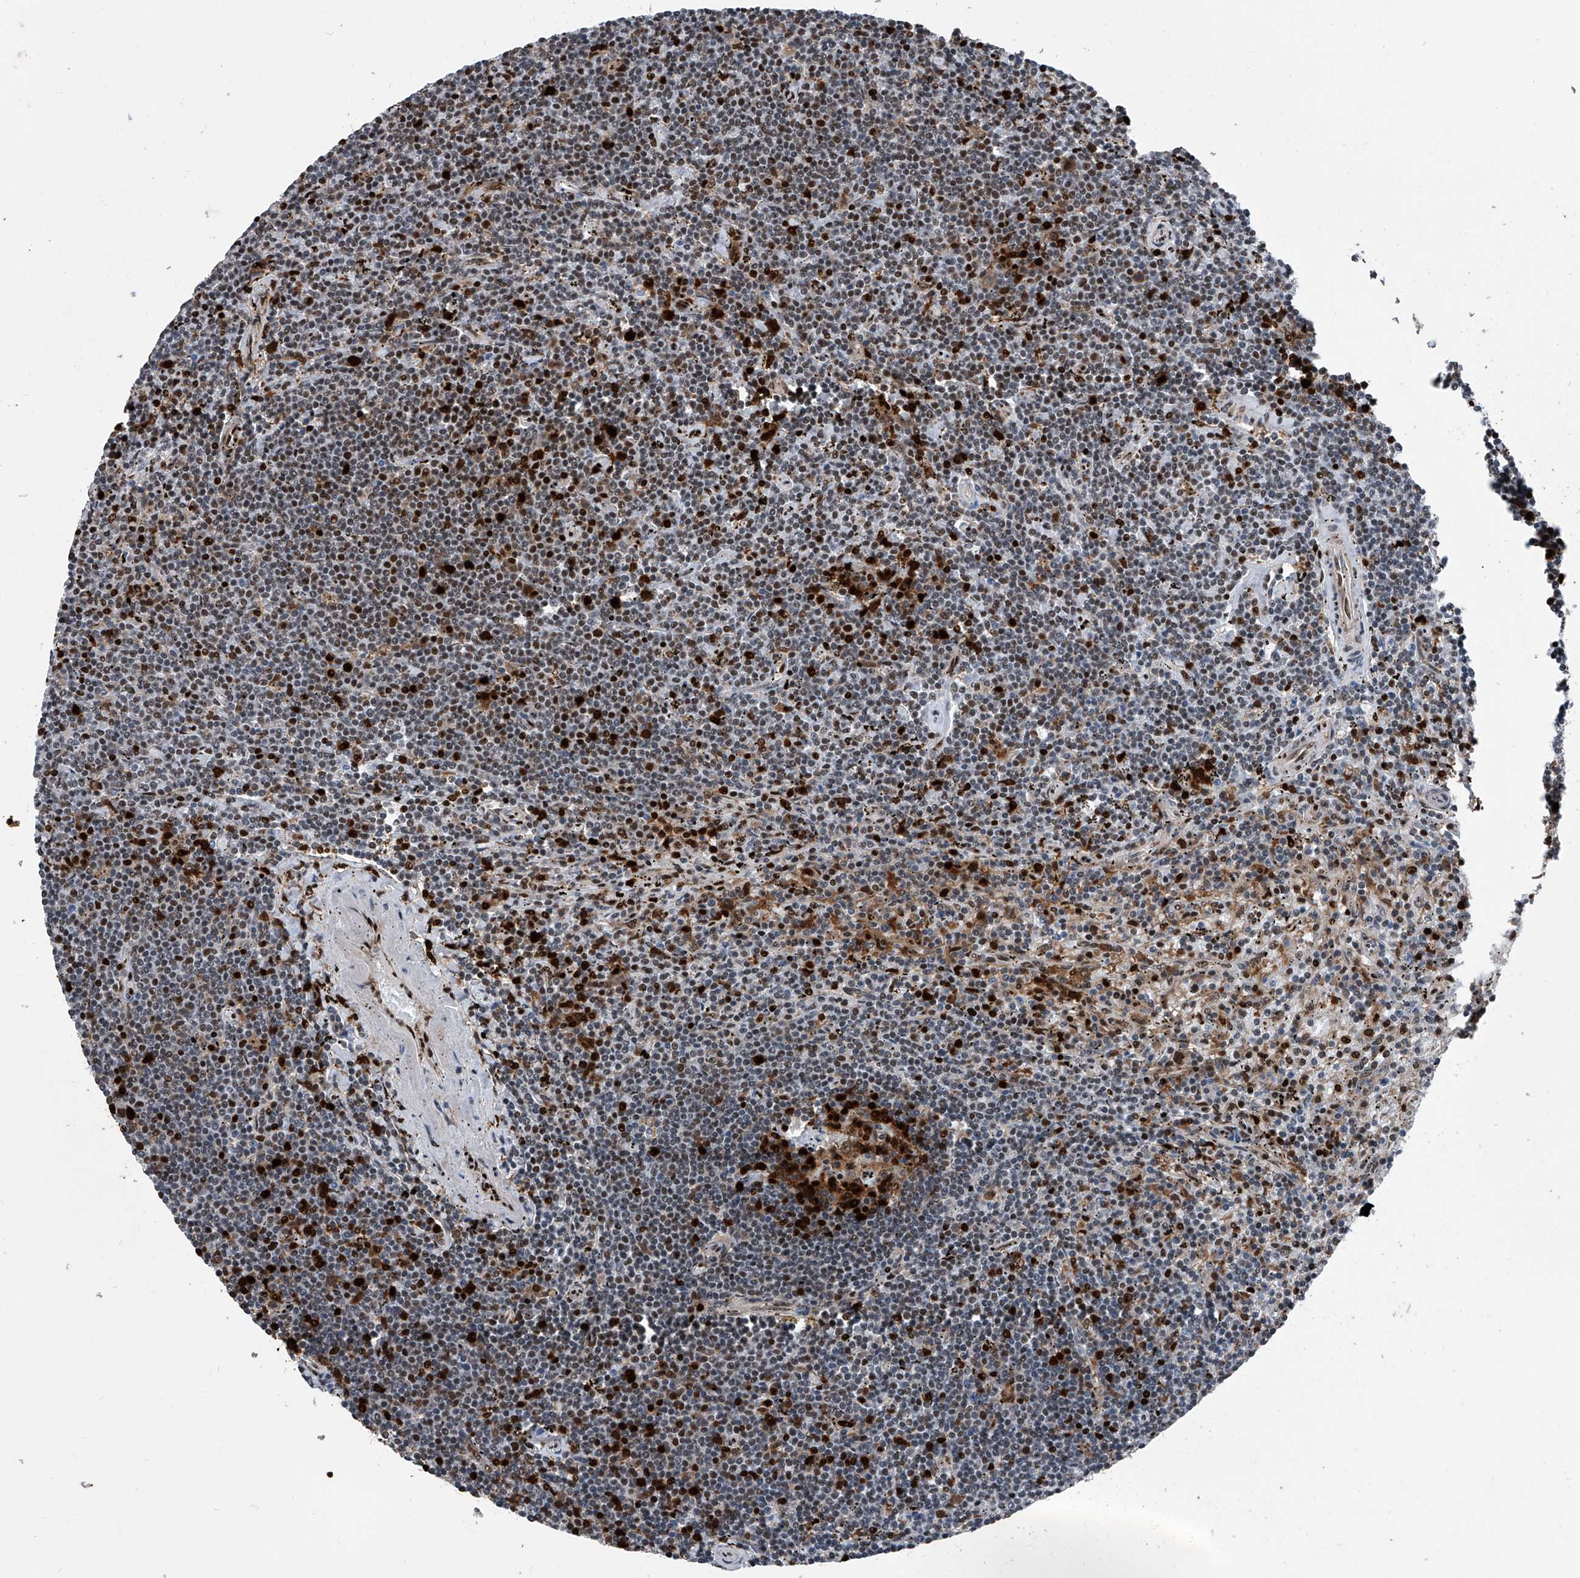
{"staining": {"intensity": "weak", "quantity": "25%-75%", "location": "nuclear"}, "tissue": "lymphoma", "cell_type": "Tumor cells", "image_type": "cancer", "snomed": [{"axis": "morphology", "description": "Malignant lymphoma, non-Hodgkin's type, Low grade"}, {"axis": "topography", "description": "Spleen"}], "caption": "High-power microscopy captured an immunohistochemistry (IHC) histopathology image of low-grade malignant lymphoma, non-Hodgkin's type, revealing weak nuclear positivity in about 25%-75% of tumor cells.", "gene": "FKBP5", "patient": {"sex": "male", "age": 76}}